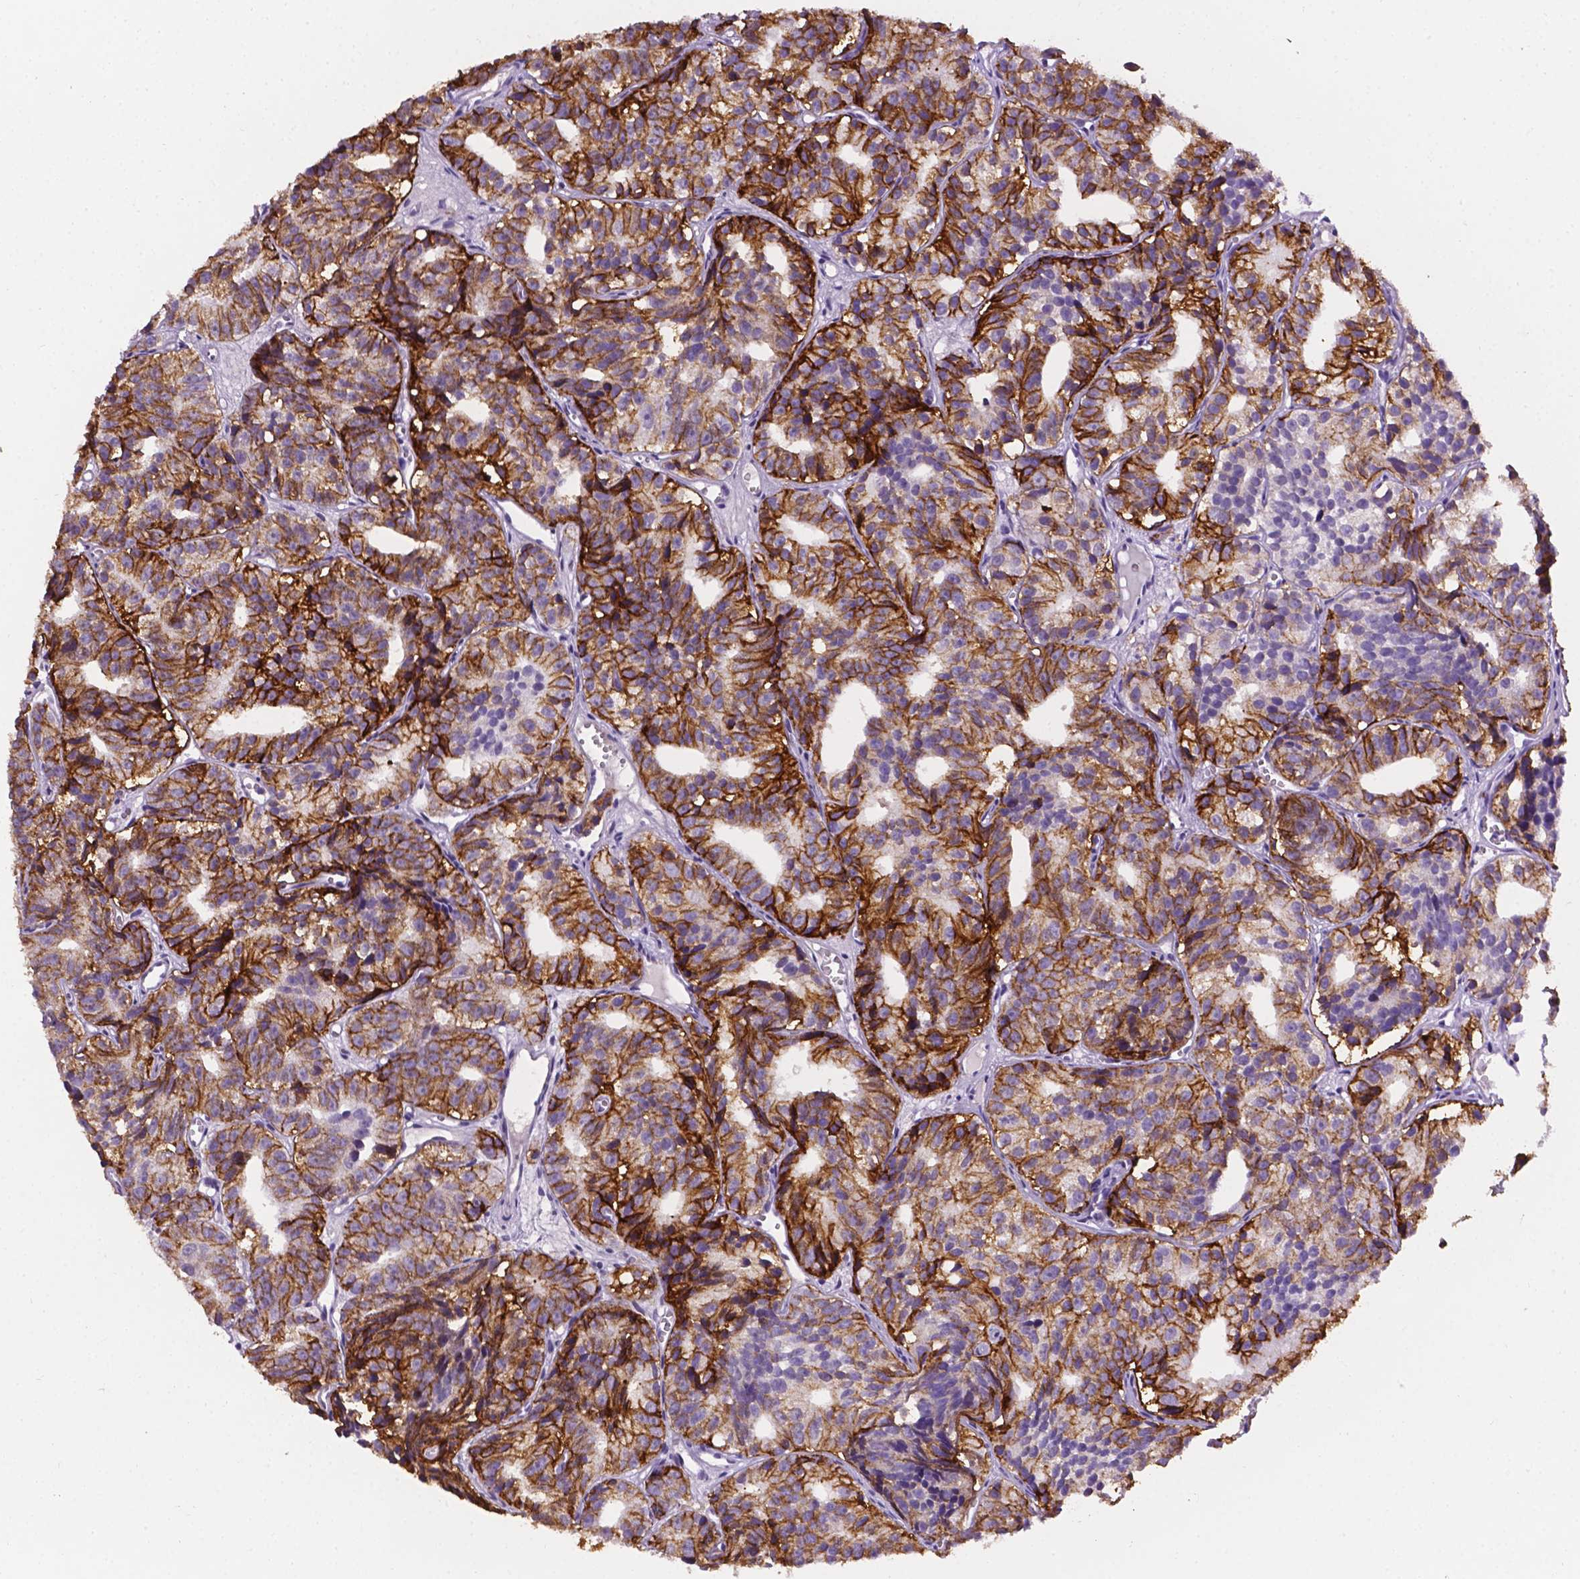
{"staining": {"intensity": "strong", "quantity": "25%-75%", "location": "cytoplasmic/membranous"}, "tissue": "prostate cancer", "cell_type": "Tumor cells", "image_type": "cancer", "snomed": [{"axis": "morphology", "description": "Adenocarcinoma, High grade"}, {"axis": "topography", "description": "Prostate"}], "caption": "Strong cytoplasmic/membranous positivity for a protein is identified in approximately 25%-75% of tumor cells of adenocarcinoma (high-grade) (prostate) using IHC.", "gene": "TACSTD2", "patient": {"sex": "male", "age": 77}}